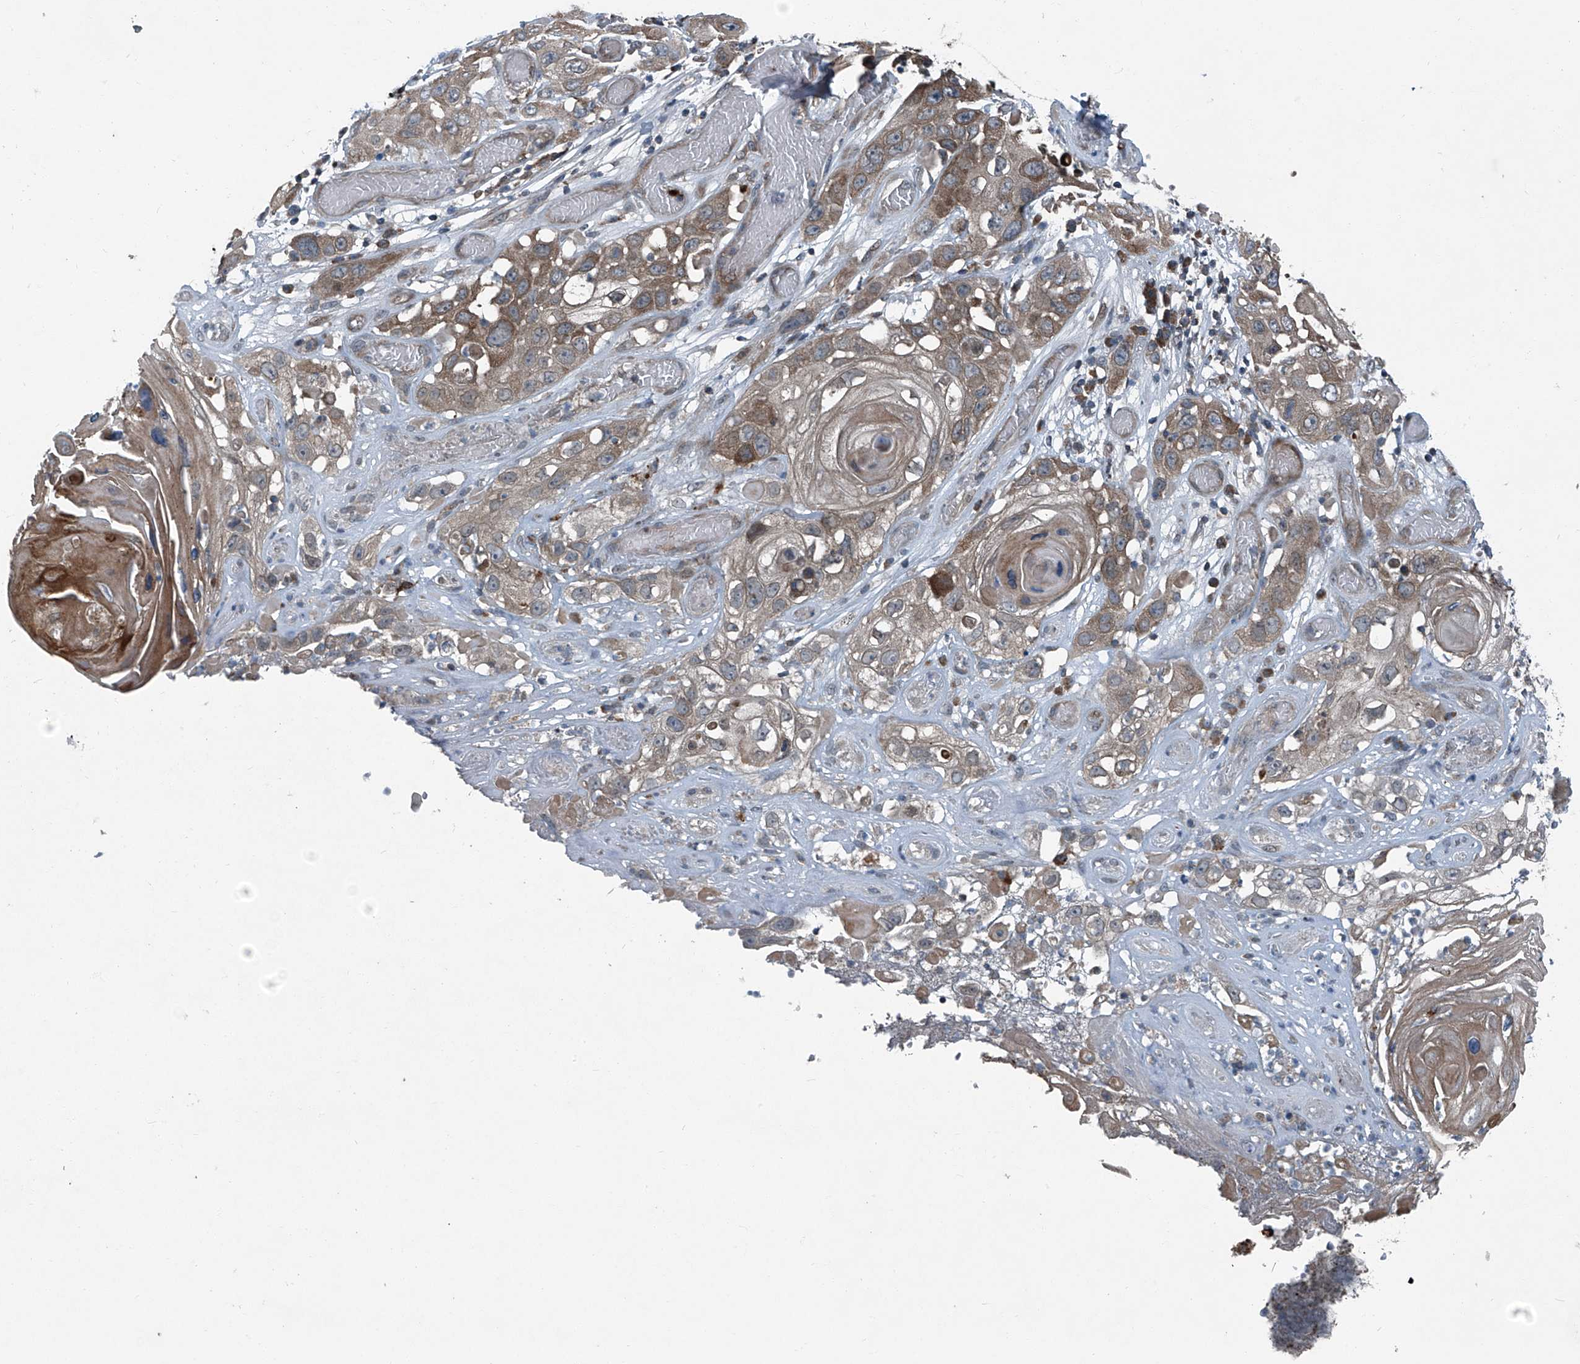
{"staining": {"intensity": "weak", "quantity": ">75%", "location": "cytoplasmic/membranous"}, "tissue": "skin cancer", "cell_type": "Tumor cells", "image_type": "cancer", "snomed": [{"axis": "morphology", "description": "Squamous cell carcinoma, NOS"}, {"axis": "topography", "description": "Skin"}], "caption": "This image reveals skin cancer (squamous cell carcinoma) stained with immunohistochemistry to label a protein in brown. The cytoplasmic/membranous of tumor cells show weak positivity for the protein. Nuclei are counter-stained blue.", "gene": "SENP2", "patient": {"sex": "male", "age": 55}}